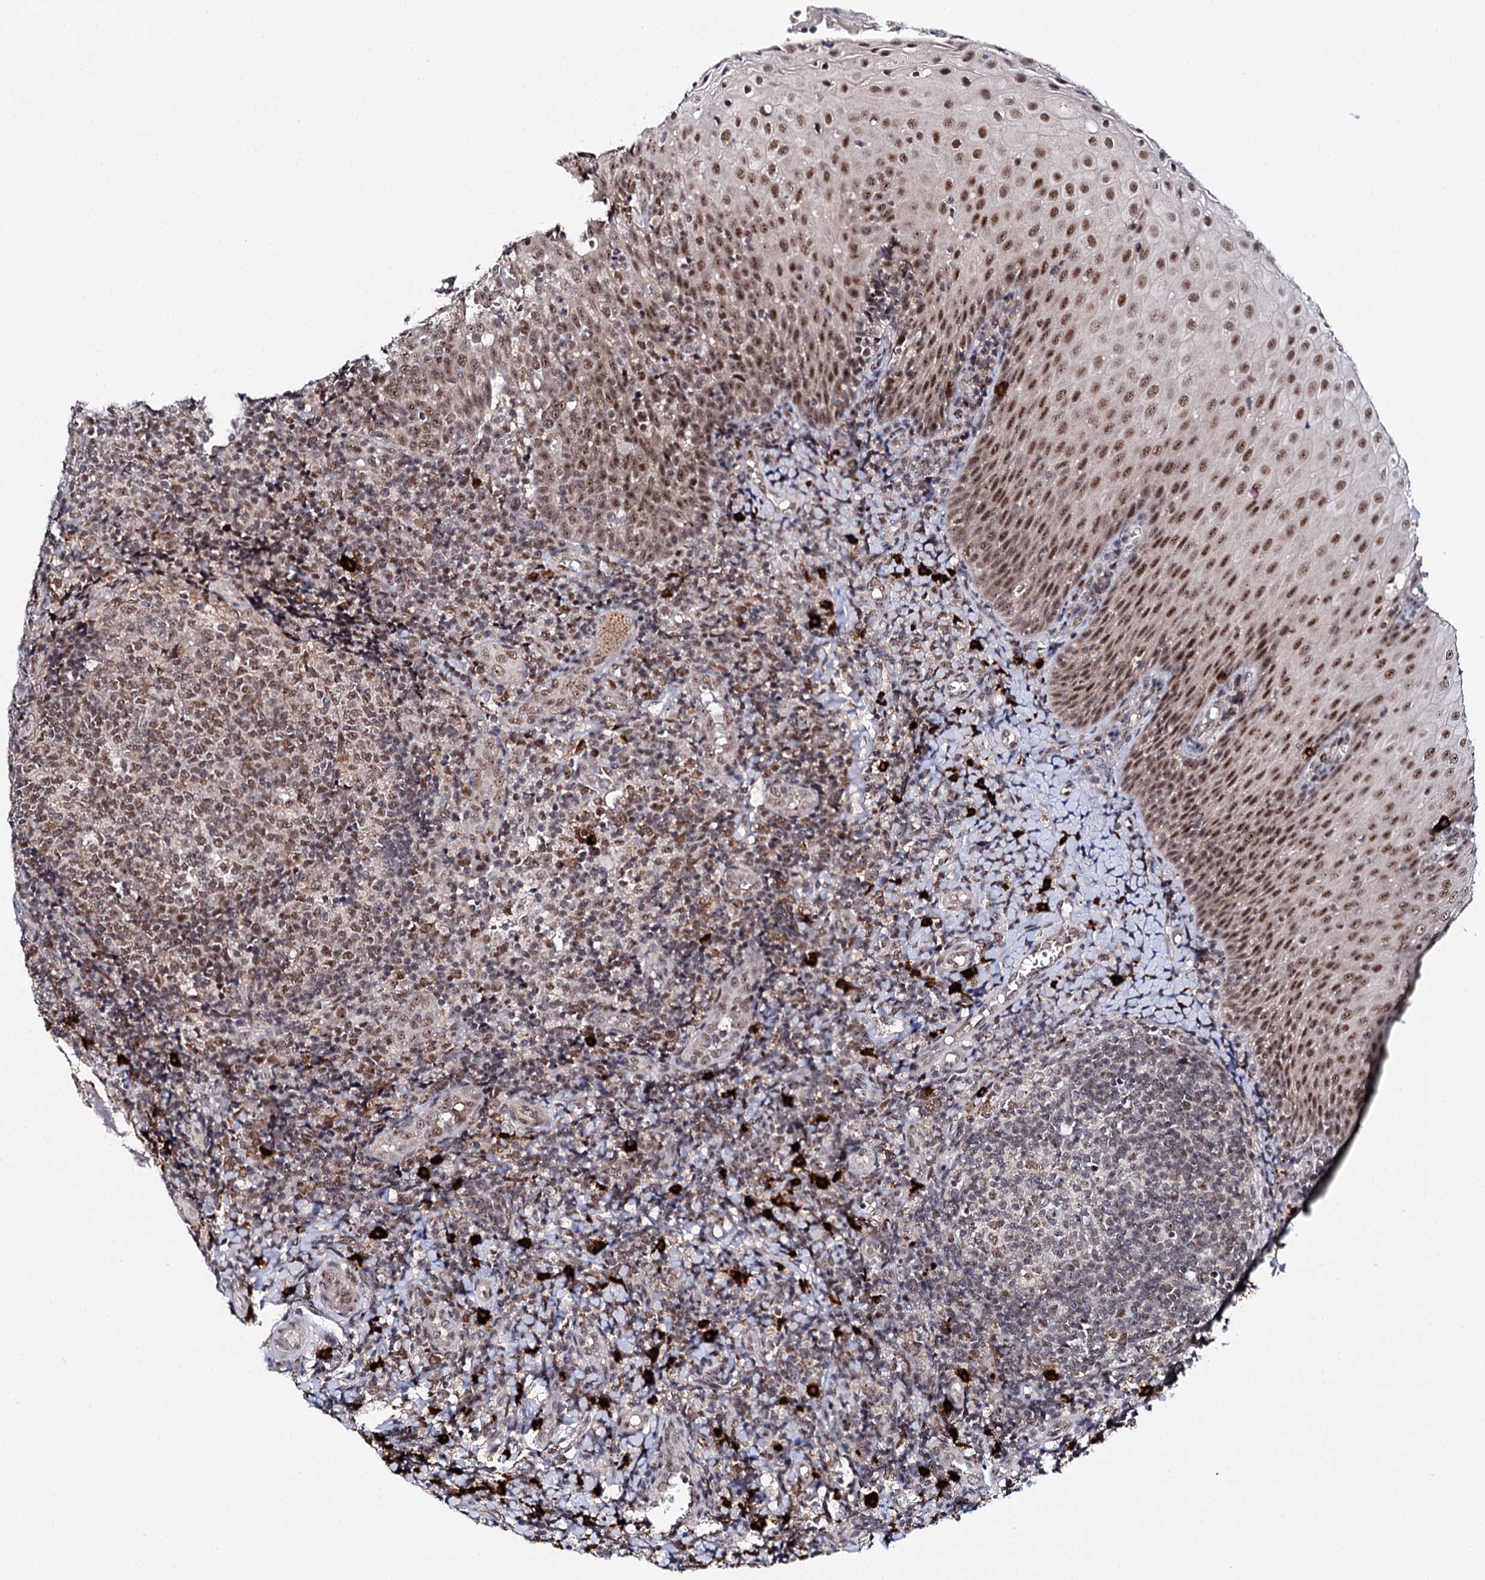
{"staining": {"intensity": "moderate", "quantity": "25%-75%", "location": "nuclear"}, "tissue": "tonsil", "cell_type": "Germinal center cells", "image_type": "normal", "snomed": [{"axis": "morphology", "description": "Normal tissue, NOS"}, {"axis": "topography", "description": "Tonsil"}], "caption": "Immunohistochemistry staining of benign tonsil, which shows medium levels of moderate nuclear staining in about 25%-75% of germinal center cells indicating moderate nuclear protein positivity. The staining was performed using DAB (3,3'-diaminobenzidine) (brown) for protein detection and nuclei were counterstained in hematoxylin (blue).", "gene": "BUD13", "patient": {"sex": "female", "age": 19}}